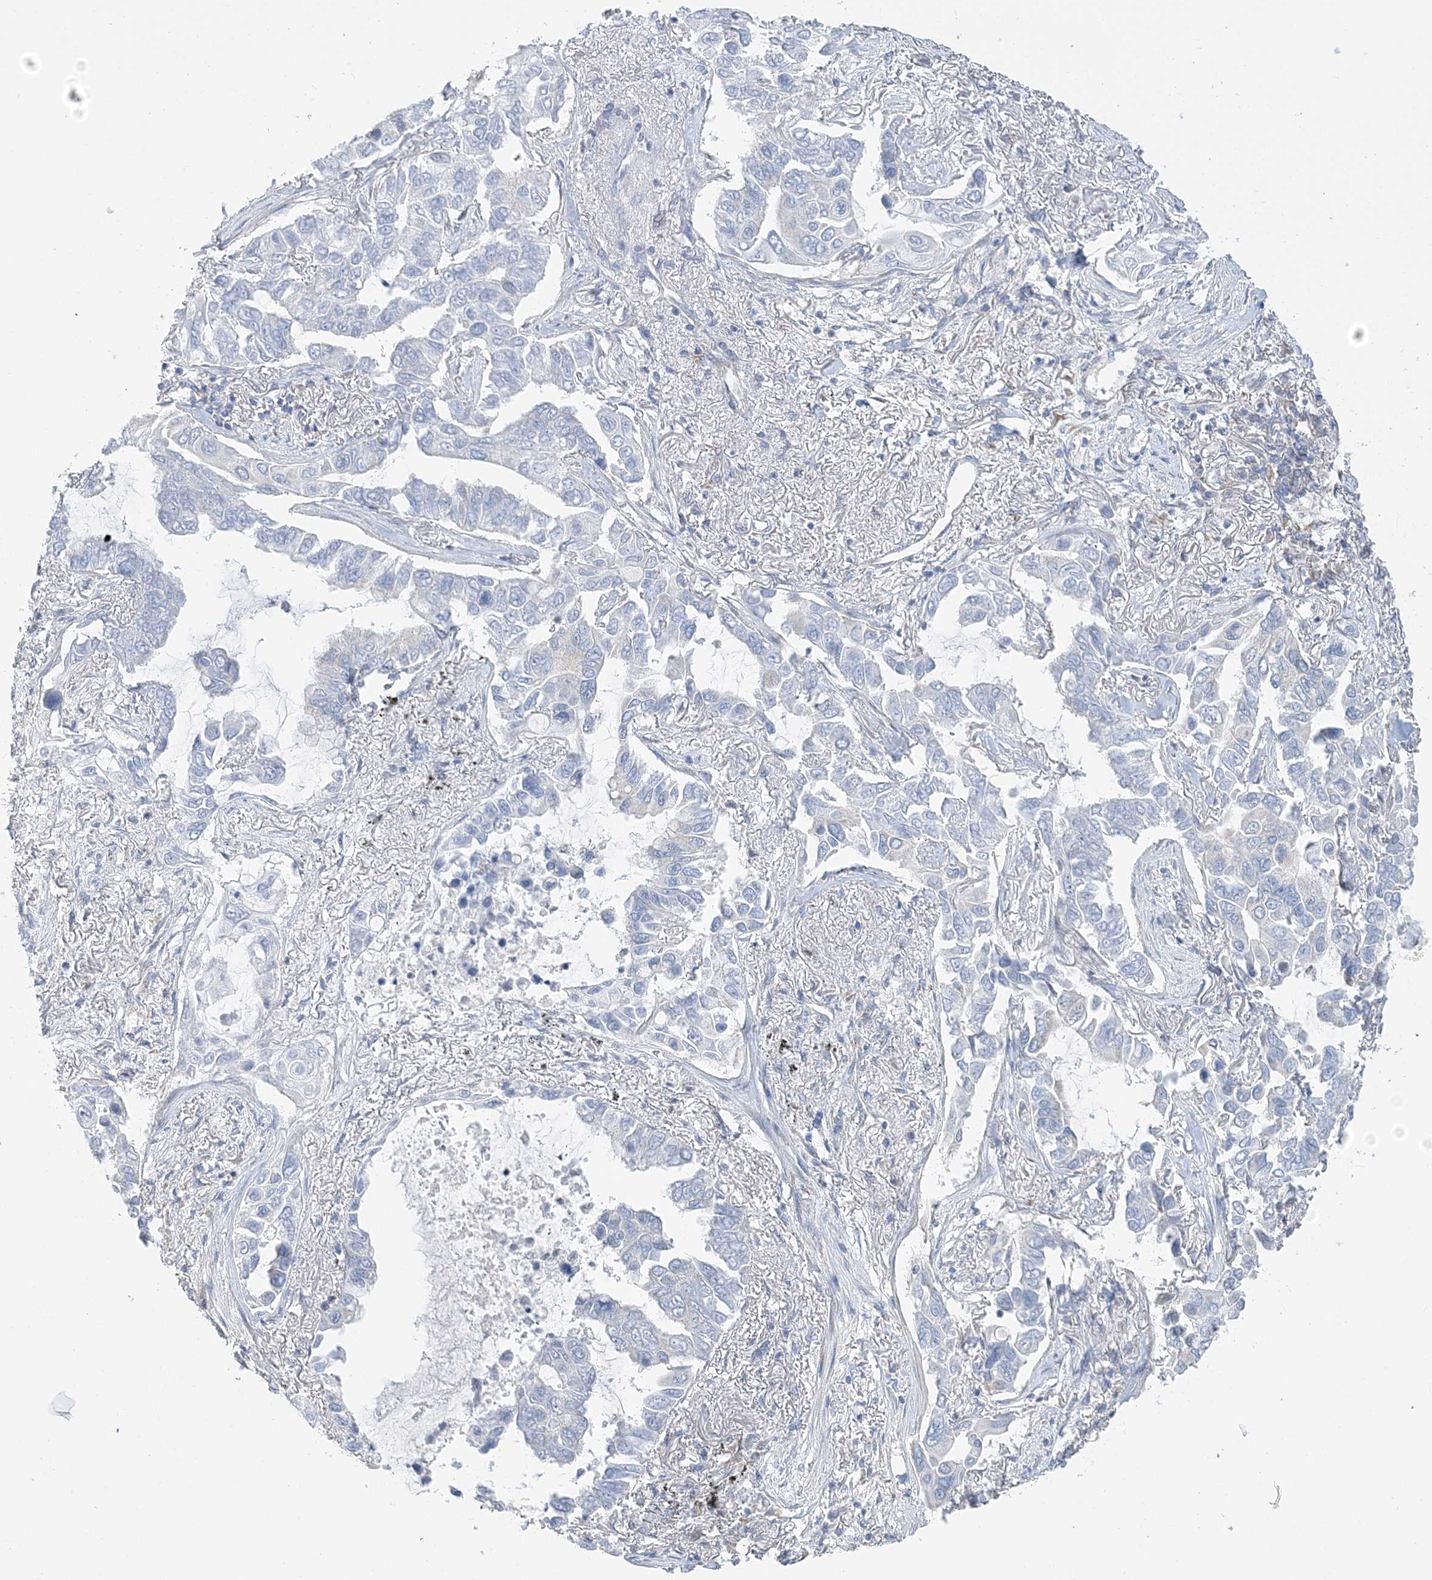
{"staining": {"intensity": "negative", "quantity": "none", "location": "none"}, "tissue": "lung cancer", "cell_type": "Tumor cells", "image_type": "cancer", "snomed": [{"axis": "morphology", "description": "Adenocarcinoma, NOS"}, {"axis": "topography", "description": "Lung"}], "caption": "Immunohistochemistry histopathology image of neoplastic tissue: human lung cancer (adenocarcinoma) stained with DAB shows no significant protein expression in tumor cells. (Brightfield microscopy of DAB immunohistochemistry (IHC) at high magnification).", "gene": "FAM114A2", "patient": {"sex": "male", "age": 64}}